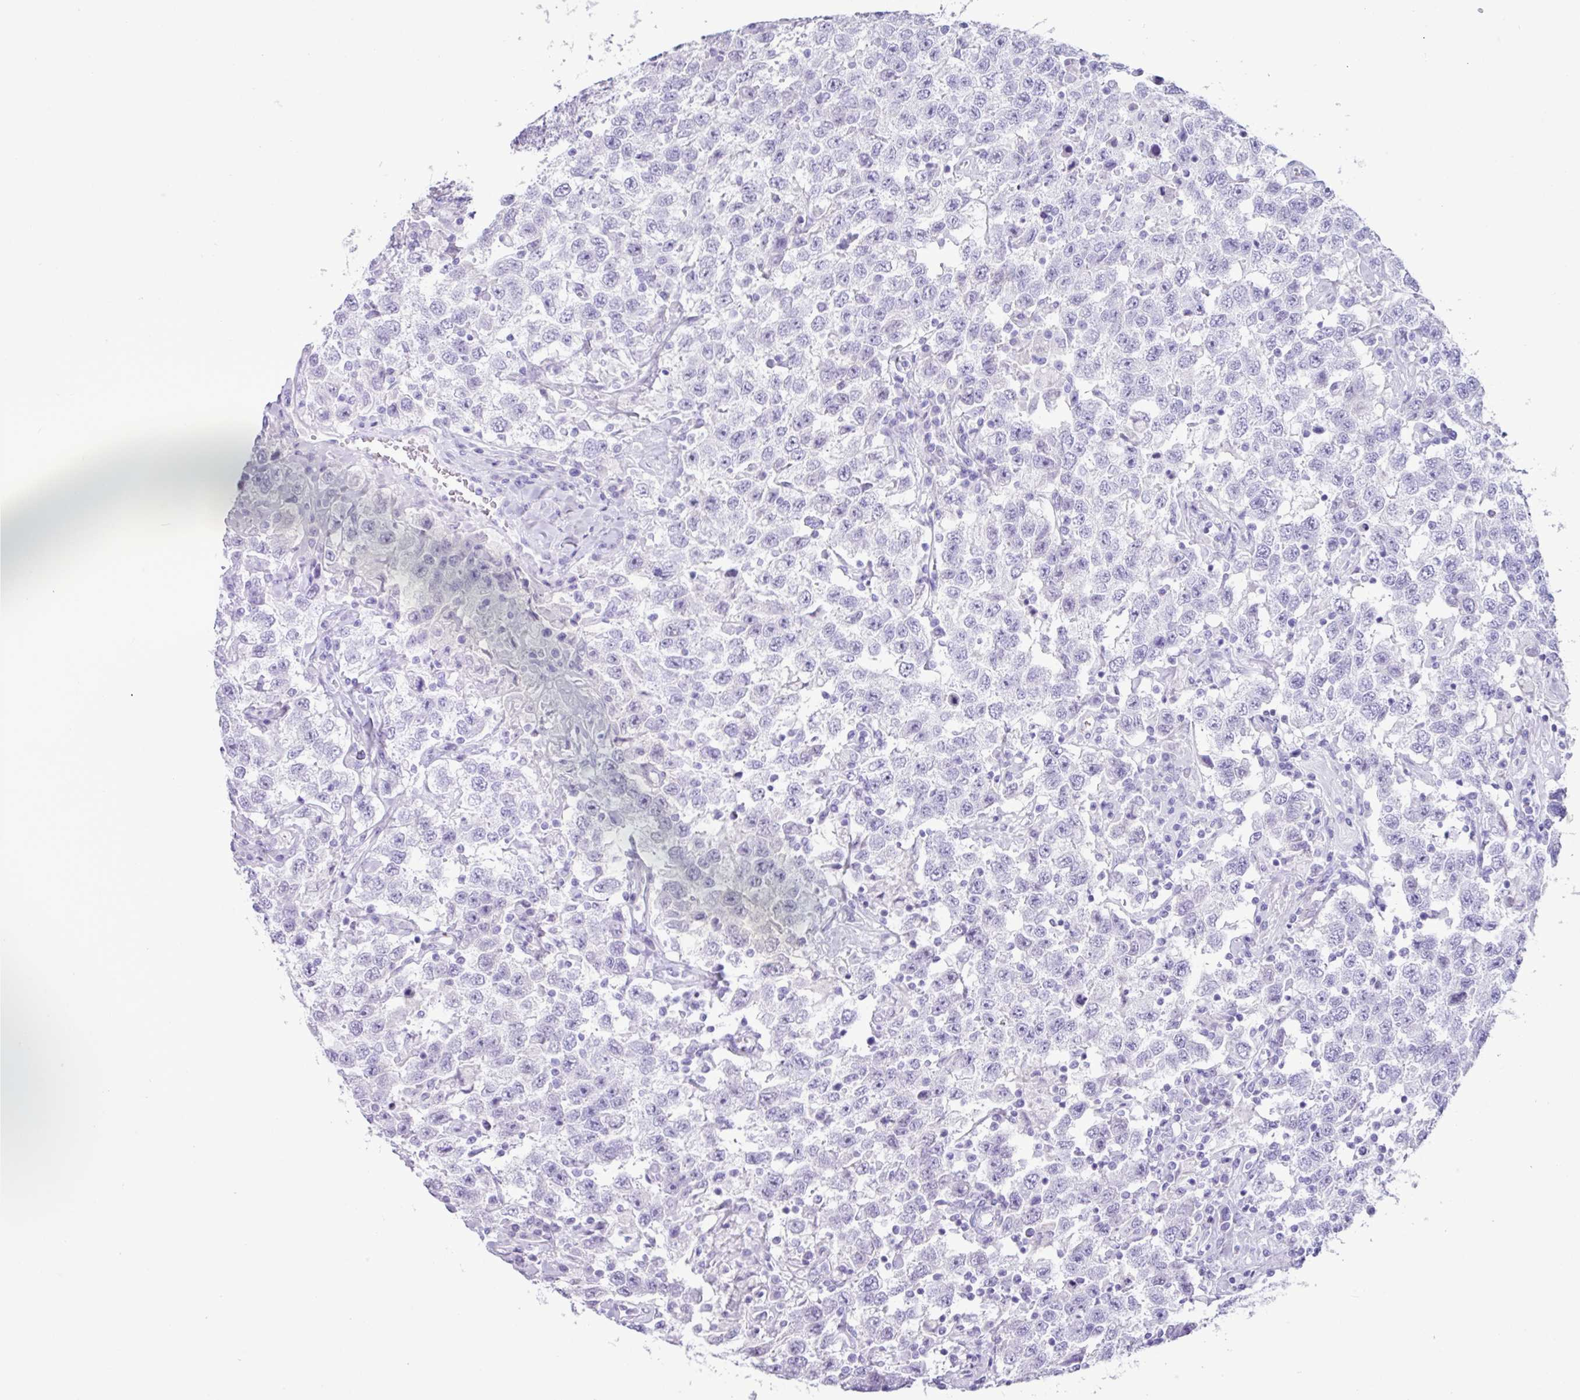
{"staining": {"intensity": "negative", "quantity": "none", "location": "none"}, "tissue": "testis cancer", "cell_type": "Tumor cells", "image_type": "cancer", "snomed": [{"axis": "morphology", "description": "Seminoma, NOS"}, {"axis": "topography", "description": "Testis"}], "caption": "An image of human seminoma (testis) is negative for staining in tumor cells.", "gene": "CKMT2", "patient": {"sex": "male", "age": 41}}